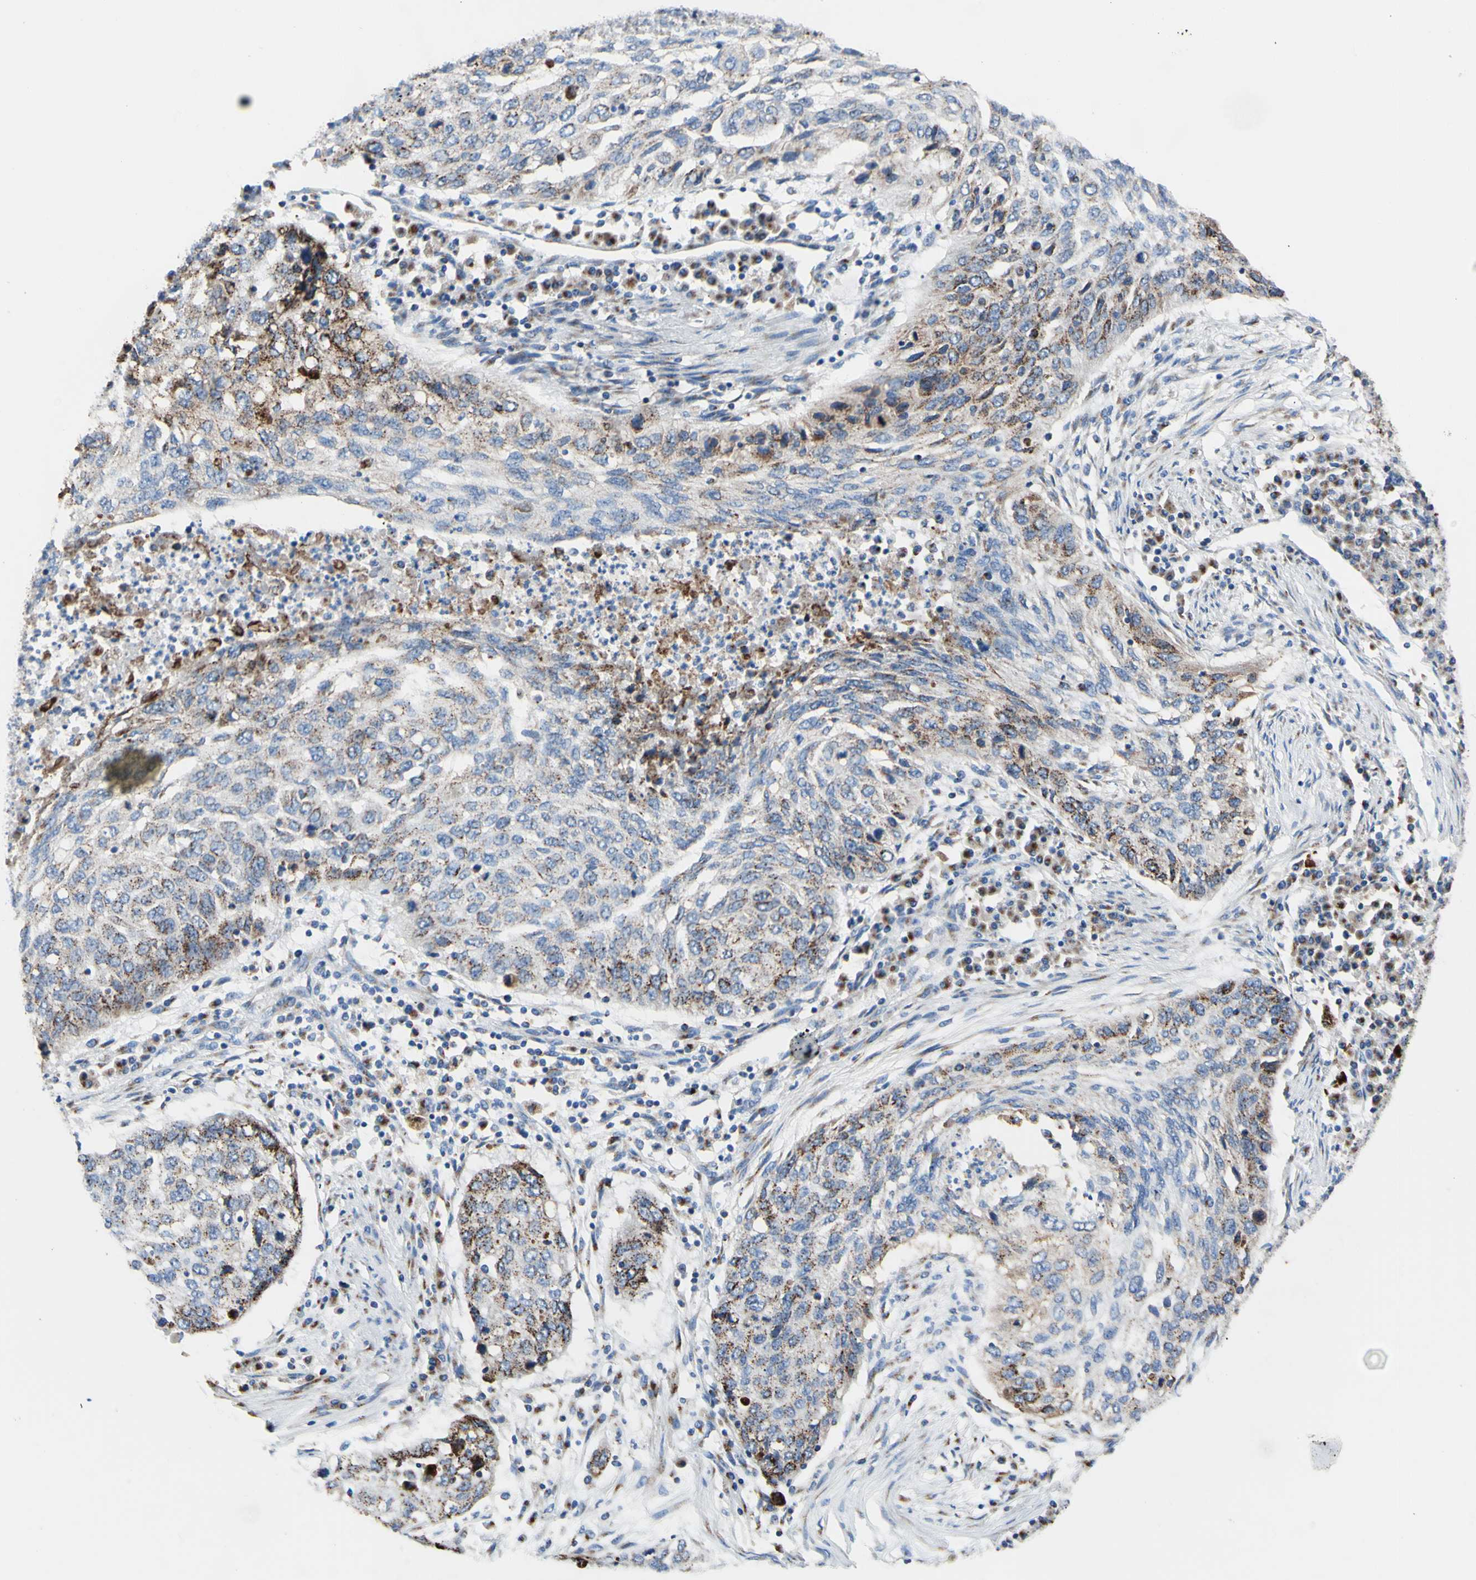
{"staining": {"intensity": "moderate", "quantity": "25%-75%", "location": "cytoplasmic/membranous"}, "tissue": "lung cancer", "cell_type": "Tumor cells", "image_type": "cancer", "snomed": [{"axis": "morphology", "description": "Squamous cell carcinoma, NOS"}, {"axis": "topography", "description": "Lung"}], "caption": "Protein analysis of squamous cell carcinoma (lung) tissue shows moderate cytoplasmic/membranous expression in about 25%-75% of tumor cells.", "gene": "GALNT2", "patient": {"sex": "female", "age": 63}}